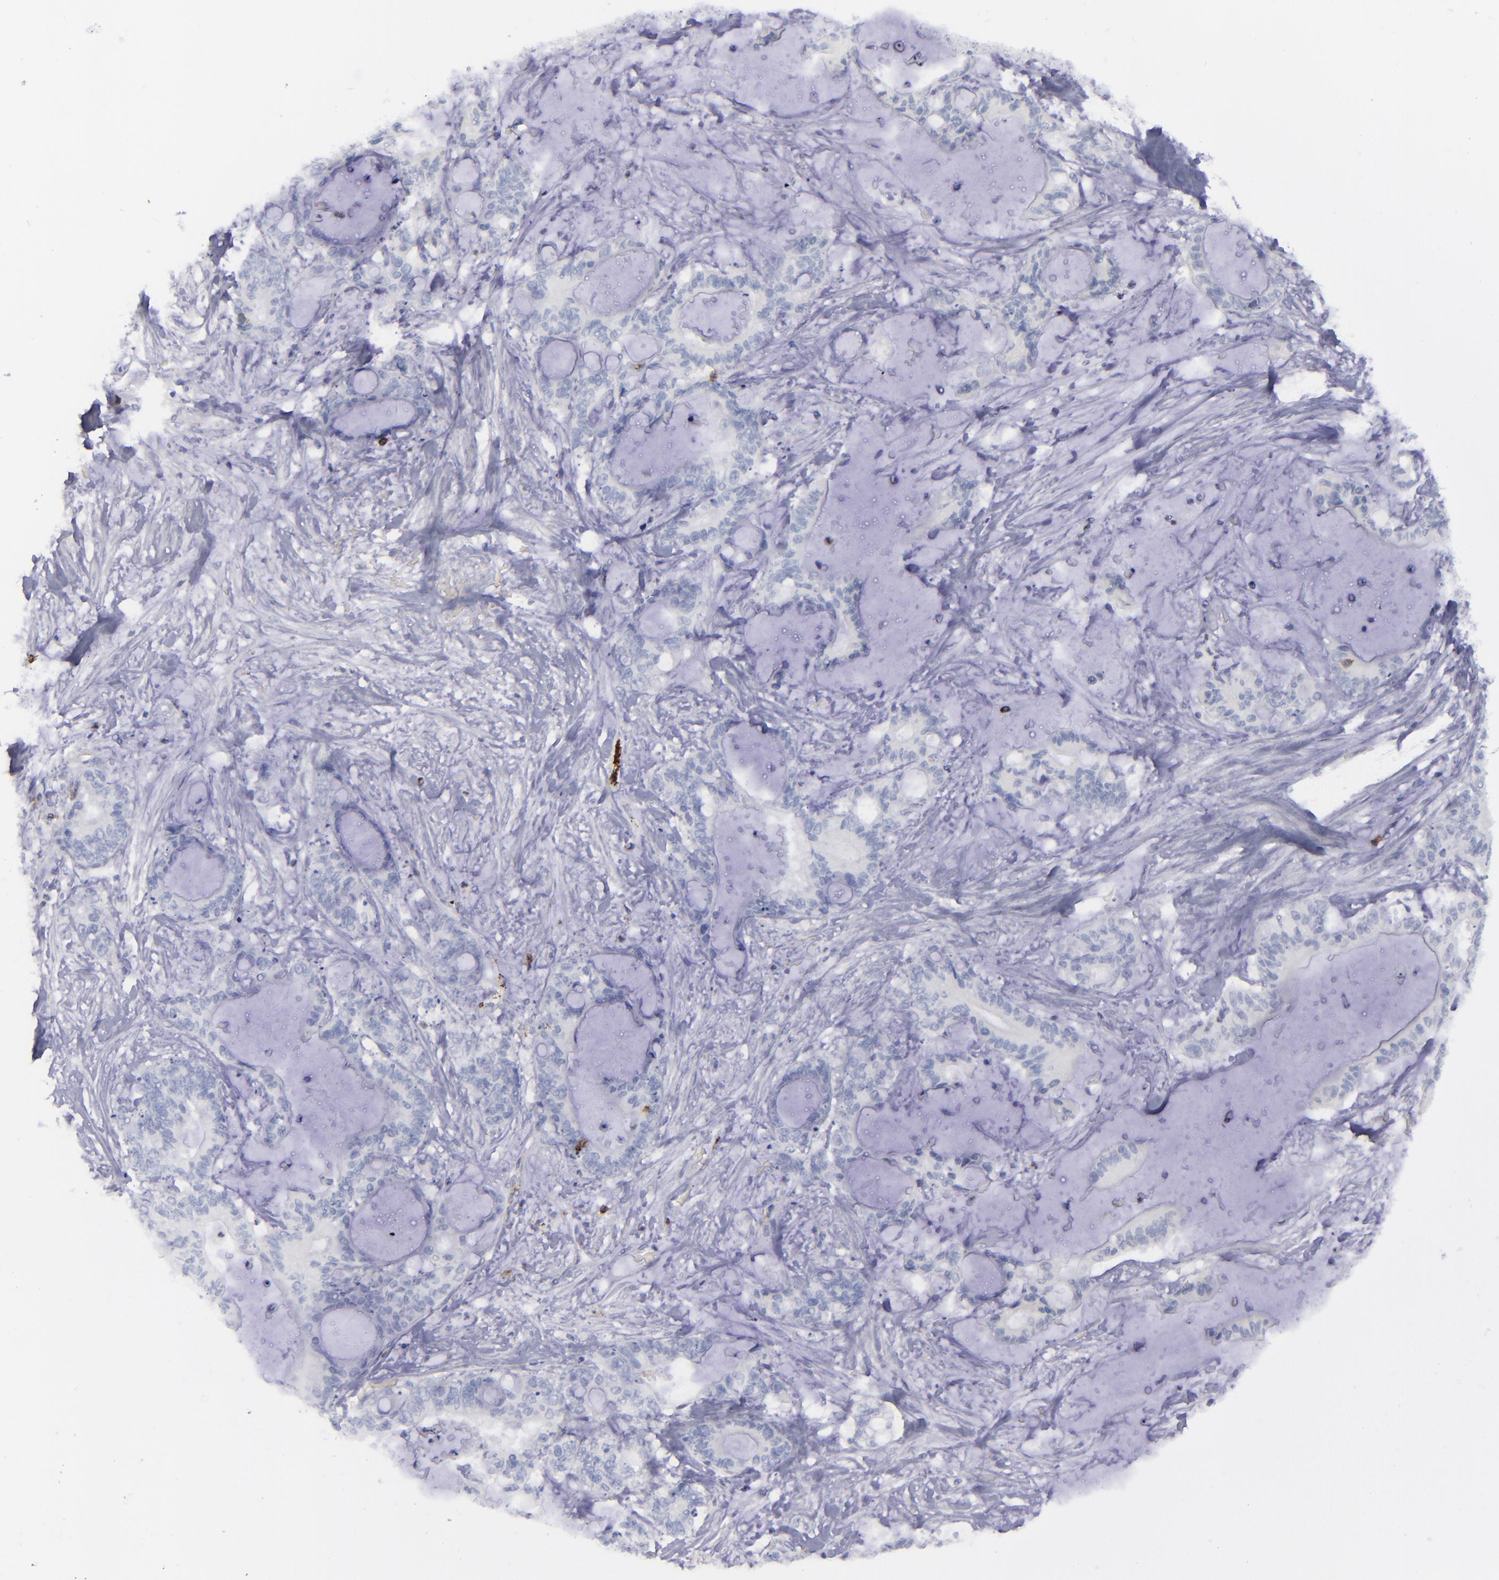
{"staining": {"intensity": "negative", "quantity": "none", "location": "none"}, "tissue": "liver cancer", "cell_type": "Tumor cells", "image_type": "cancer", "snomed": [{"axis": "morphology", "description": "Cholangiocarcinoma"}, {"axis": "topography", "description": "Liver"}], "caption": "Histopathology image shows no protein positivity in tumor cells of liver cancer (cholangiocarcinoma) tissue. (DAB IHC with hematoxylin counter stain).", "gene": "CD27", "patient": {"sex": "female", "age": 73}}